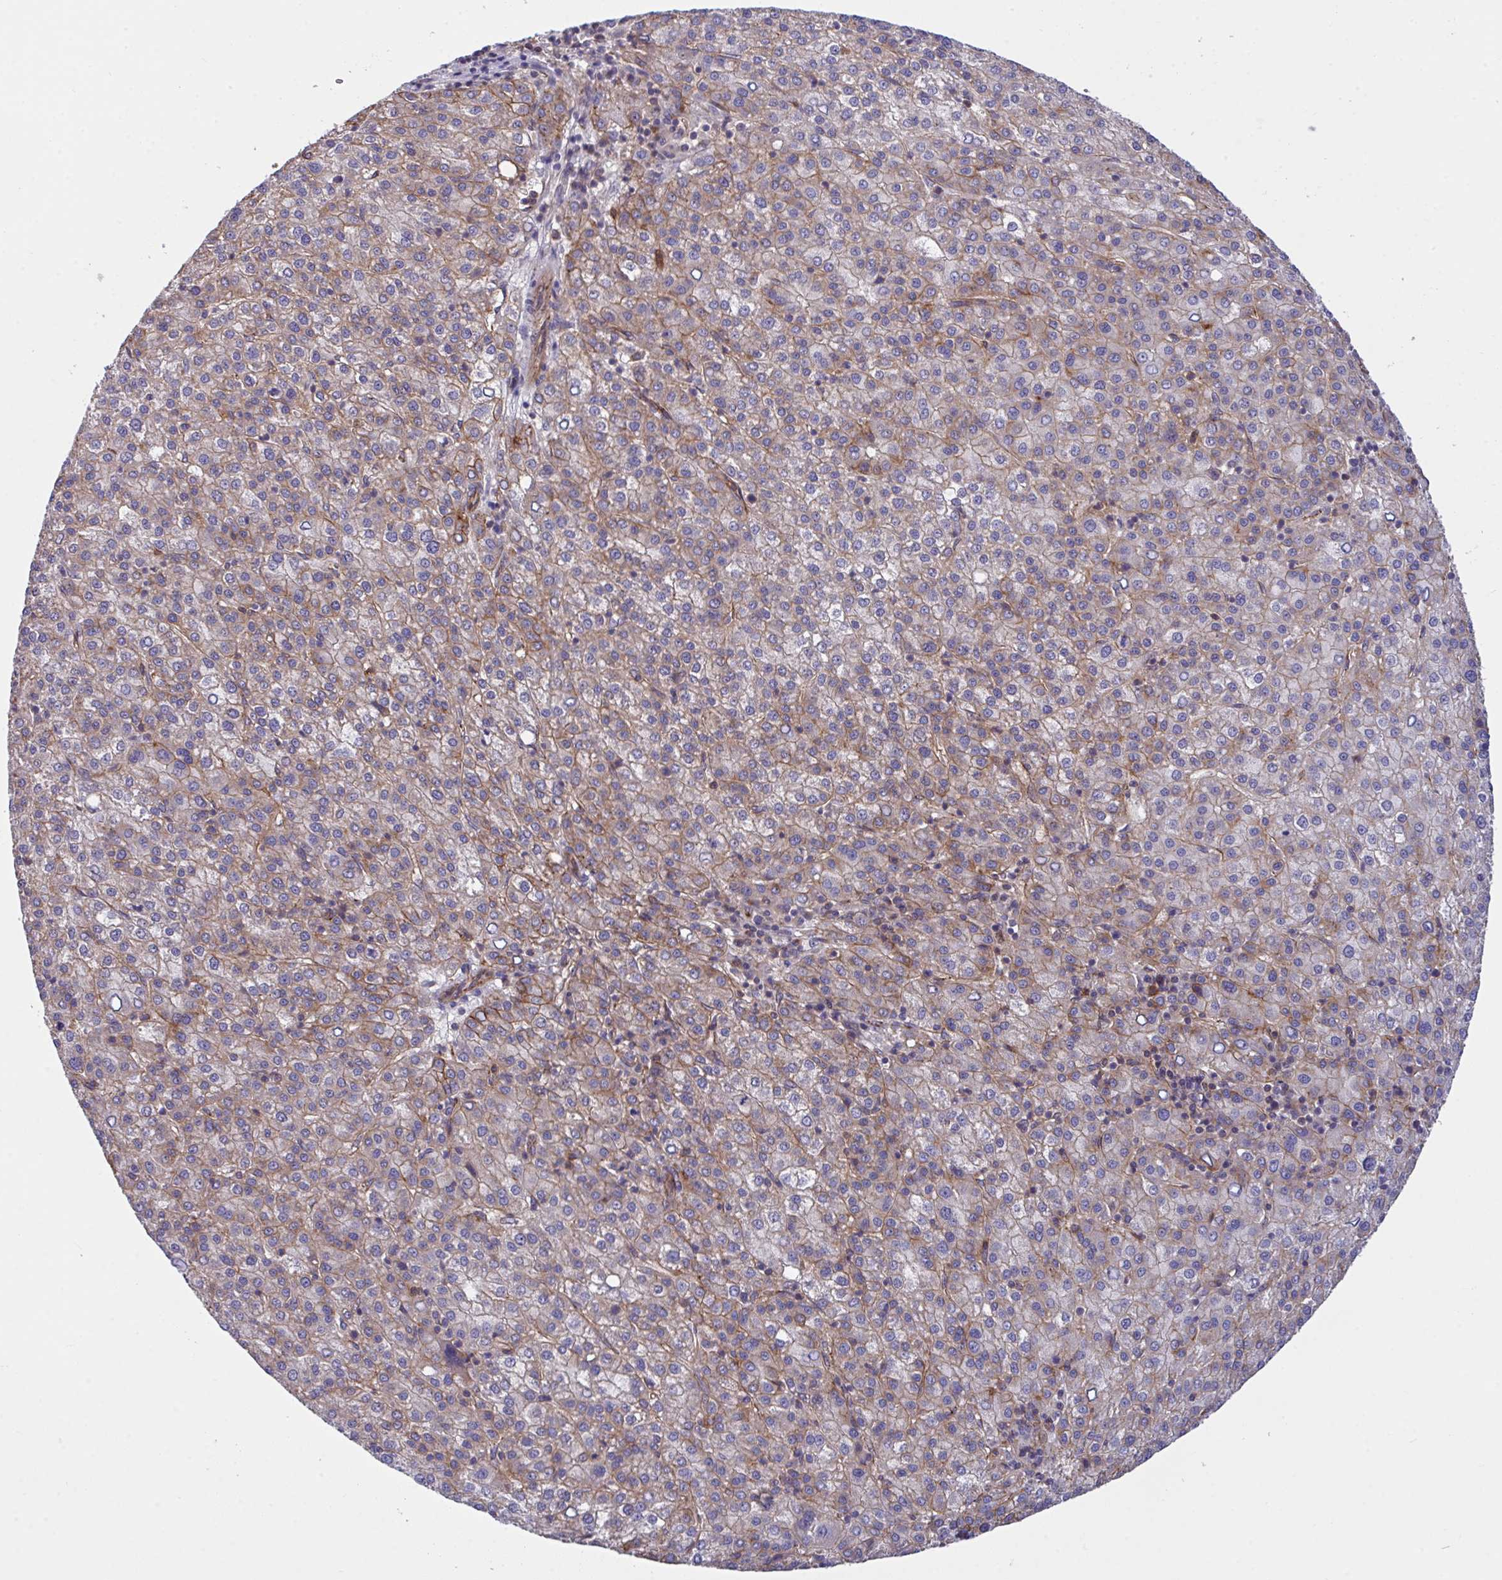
{"staining": {"intensity": "weak", "quantity": "<25%", "location": "cytoplasmic/membranous"}, "tissue": "liver cancer", "cell_type": "Tumor cells", "image_type": "cancer", "snomed": [{"axis": "morphology", "description": "Carcinoma, Hepatocellular, NOS"}, {"axis": "topography", "description": "Liver"}], "caption": "Micrograph shows no protein staining in tumor cells of liver hepatocellular carcinoma tissue. The staining is performed using DAB (3,3'-diaminobenzidine) brown chromogen with nuclei counter-stained in using hematoxylin.", "gene": "C4orf36", "patient": {"sex": "female", "age": 58}}